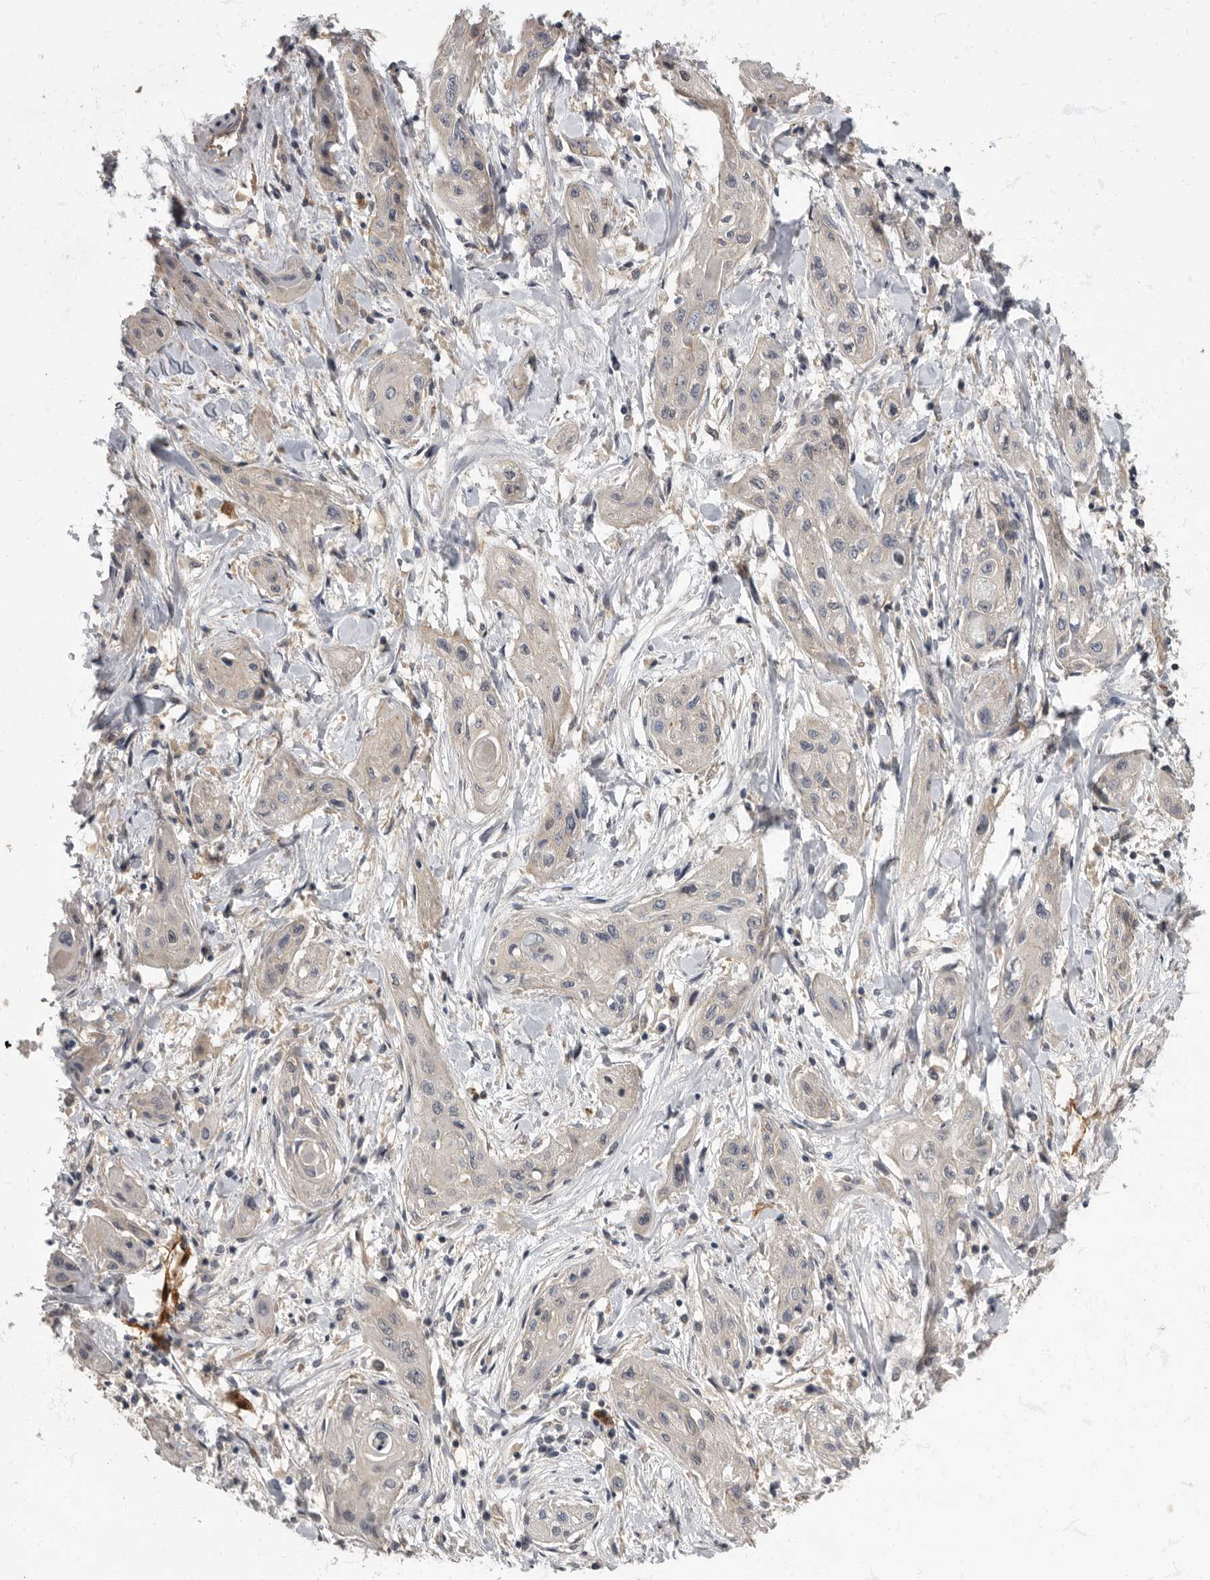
{"staining": {"intensity": "weak", "quantity": "<25%", "location": "cytoplasmic/membranous"}, "tissue": "lung cancer", "cell_type": "Tumor cells", "image_type": "cancer", "snomed": [{"axis": "morphology", "description": "Squamous cell carcinoma, NOS"}, {"axis": "topography", "description": "Lung"}], "caption": "The IHC micrograph has no significant positivity in tumor cells of lung cancer tissue.", "gene": "PDK1", "patient": {"sex": "female", "age": 47}}